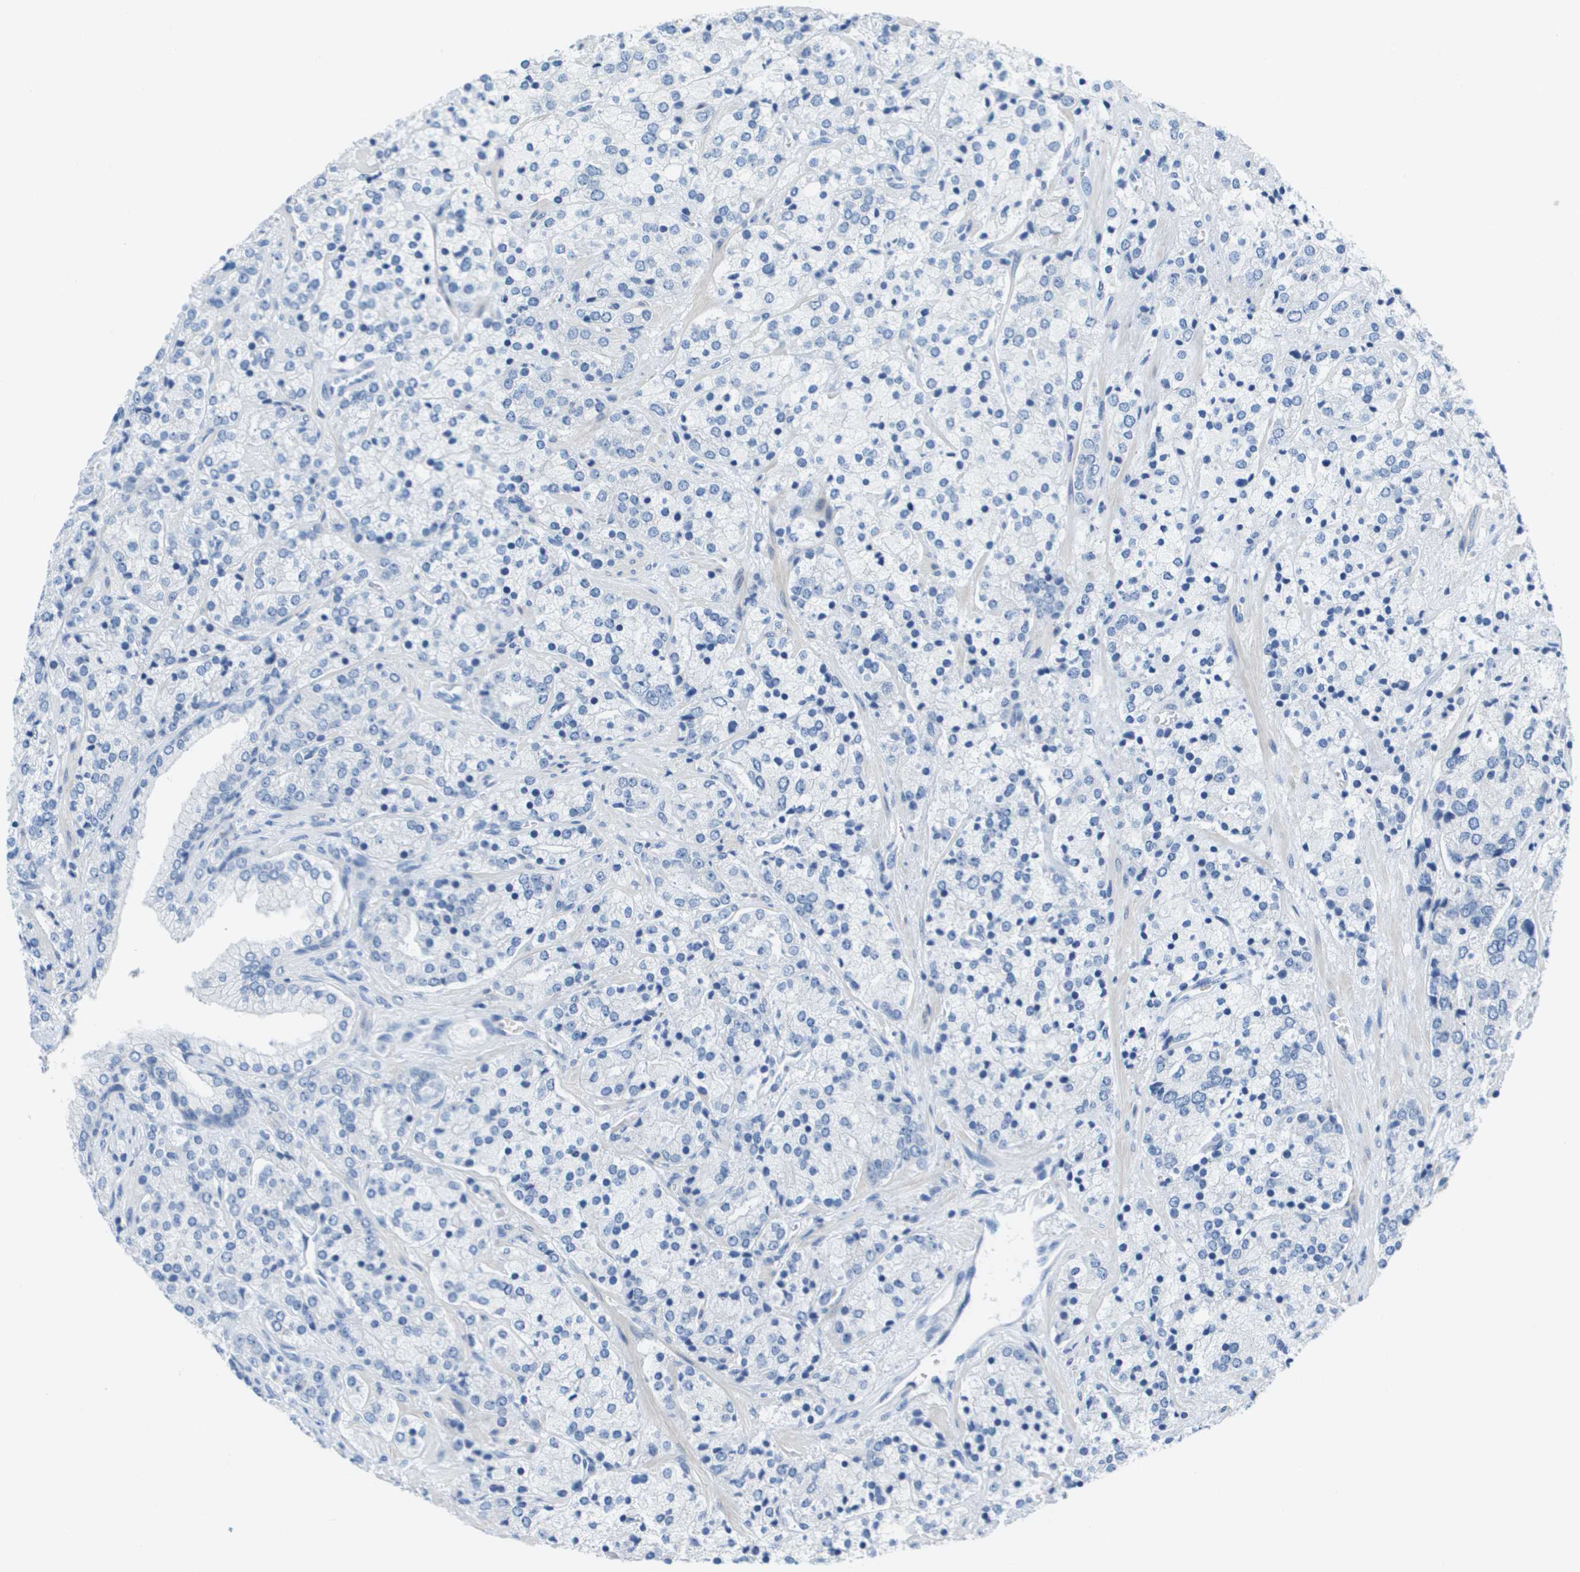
{"staining": {"intensity": "negative", "quantity": "none", "location": "none"}, "tissue": "prostate cancer", "cell_type": "Tumor cells", "image_type": "cancer", "snomed": [{"axis": "morphology", "description": "Adenocarcinoma, High grade"}, {"axis": "topography", "description": "Prostate"}], "caption": "The immunohistochemistry photomicrograph has no significant positivity in tumor cells of prostate cancer (high-grade adenocarcinoma) tissue.", "gene": "NCS1", "patient": {"sex": "male", "age": 71}}